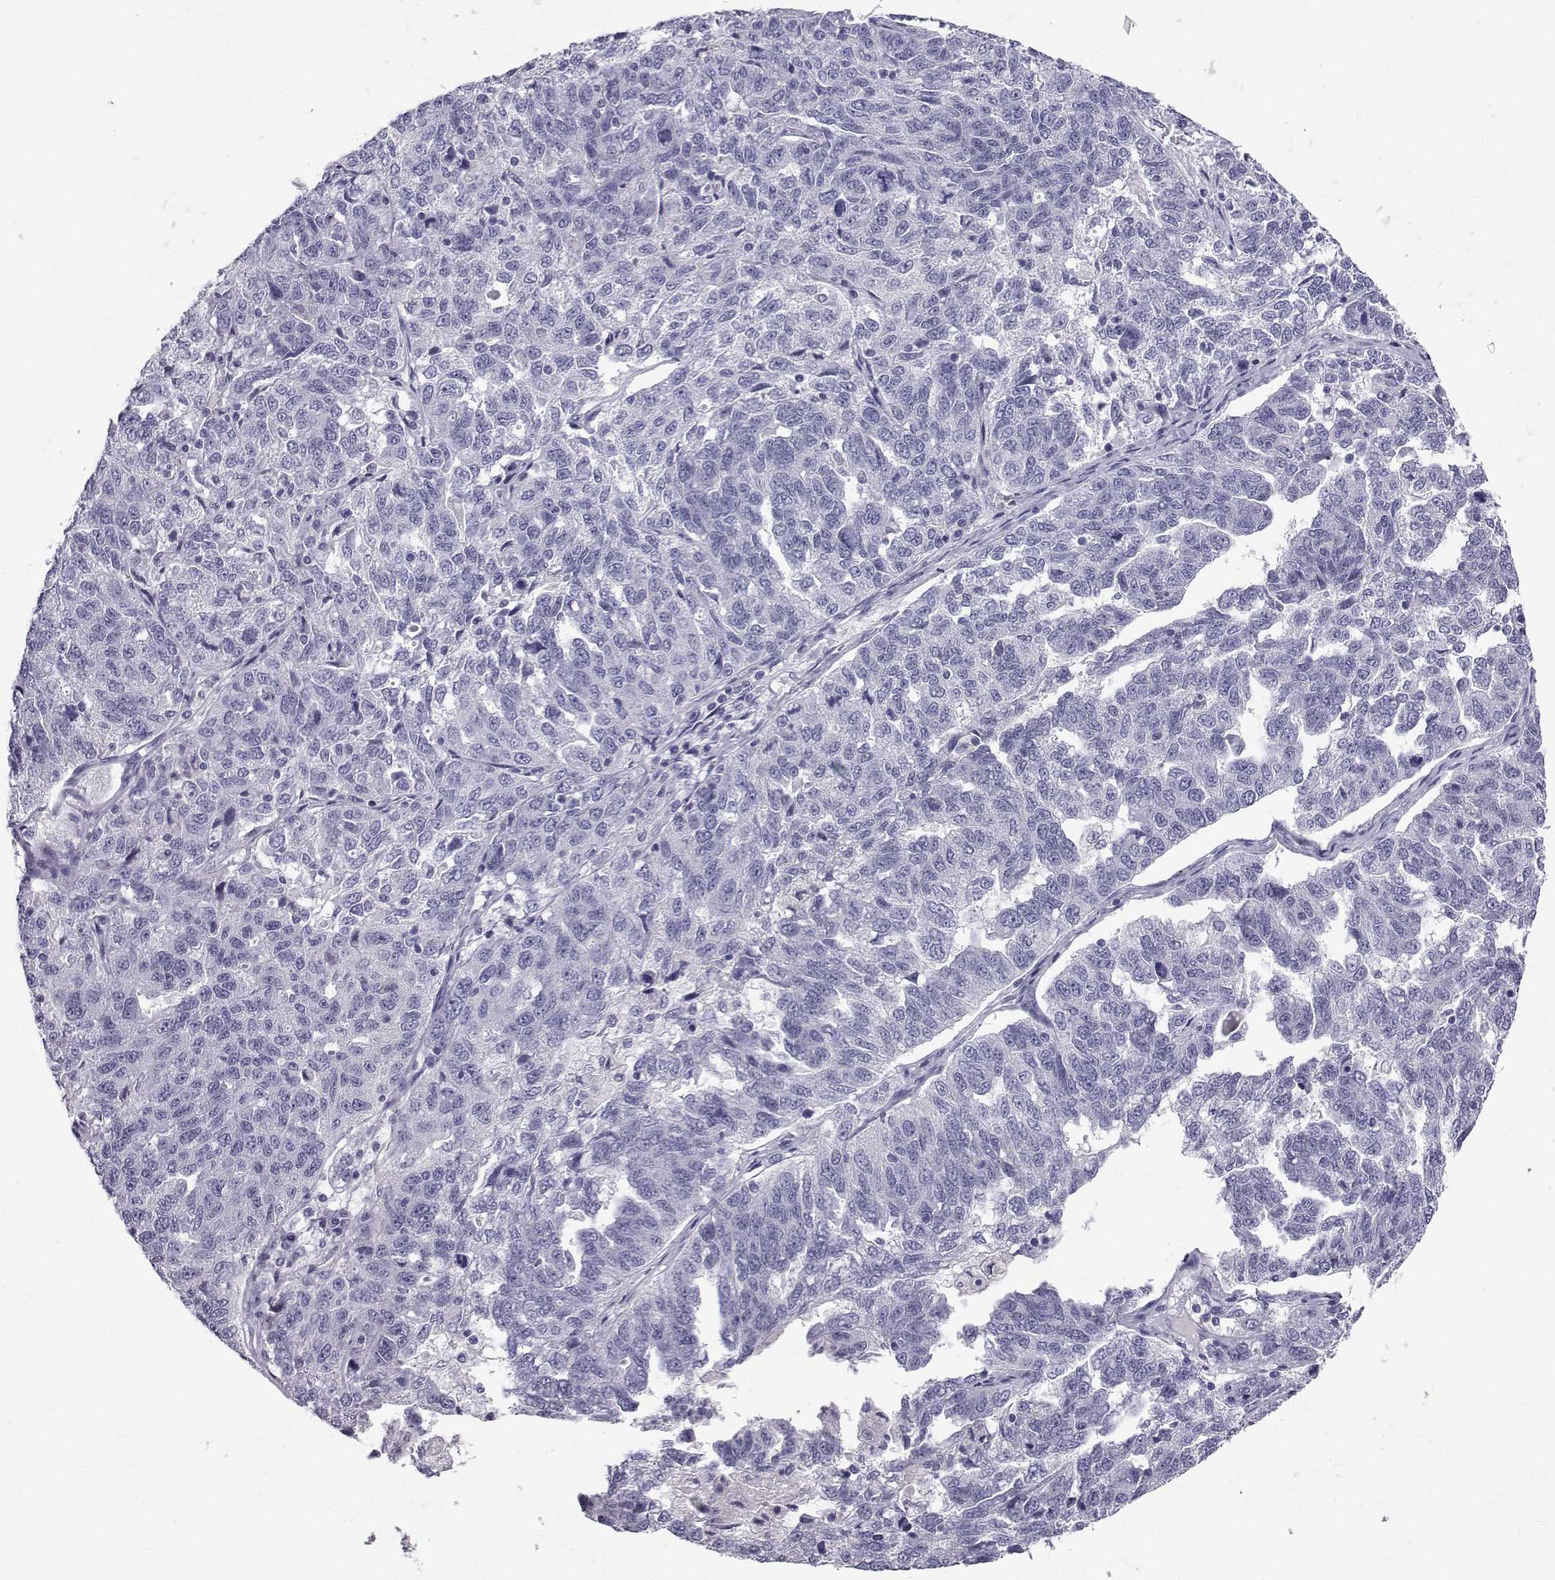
{"staining": {"intensity": "negative", "quantity": "none", "location": "none"}, "tissue": "ovarian cancer", "cell_type": "Tumor cells", "image_type": "cancer", "snomed": [{"axis": "morphology", "description": "Cystadenocarcinoma, serous, NOS"}, {"axis": "topography", "description": "Ovary"}], "caption": "DAB (3,3'-diaminobenzidine) immunohistochemical staining of human ovarian cancer displays no significant positivity in tumor cells.", "gene": "PCSK1N", "patient": {"sex": "female", "age": 71}}